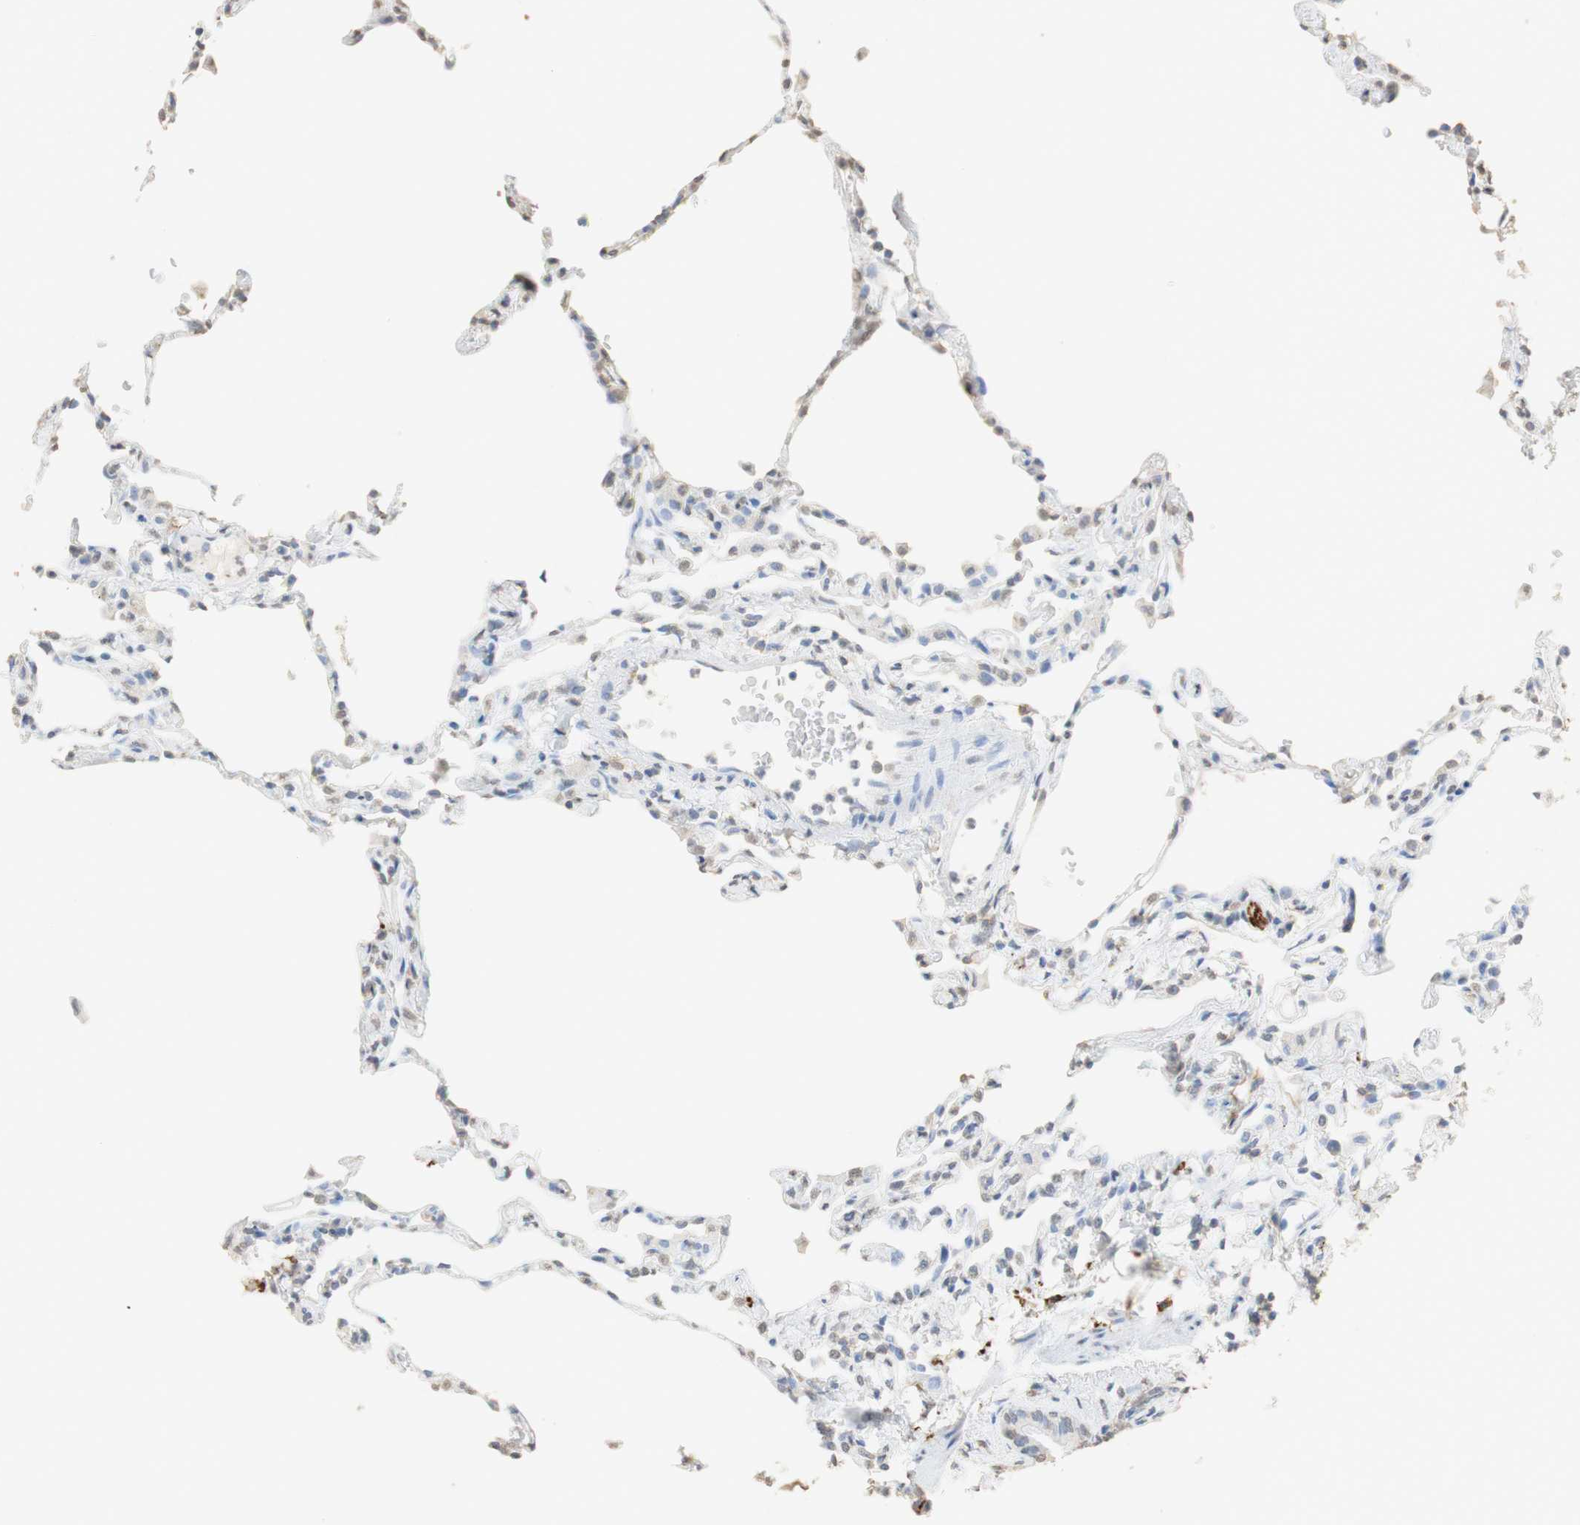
{"staining": {"intensity": "weak", "quantity": "25%-75%", "location": "cytoplasmic/membranous,nuclear"}, "tissue": "lung", "cell_type": "Alveolar cells", "image_type": "normal", "snomed": [{"axis": "morphology", "description": "Normal tissue, NOS"}, {"axis": "topography", "description": "Lung"}], "caption": "Protein analysis of benign lung displays weak cytoplasmic/membranous,nuclear staining in about 25%-75% of alveolar cells.", "gene": "L1CAM", "patient": {"sex": "female", "age": 49}}